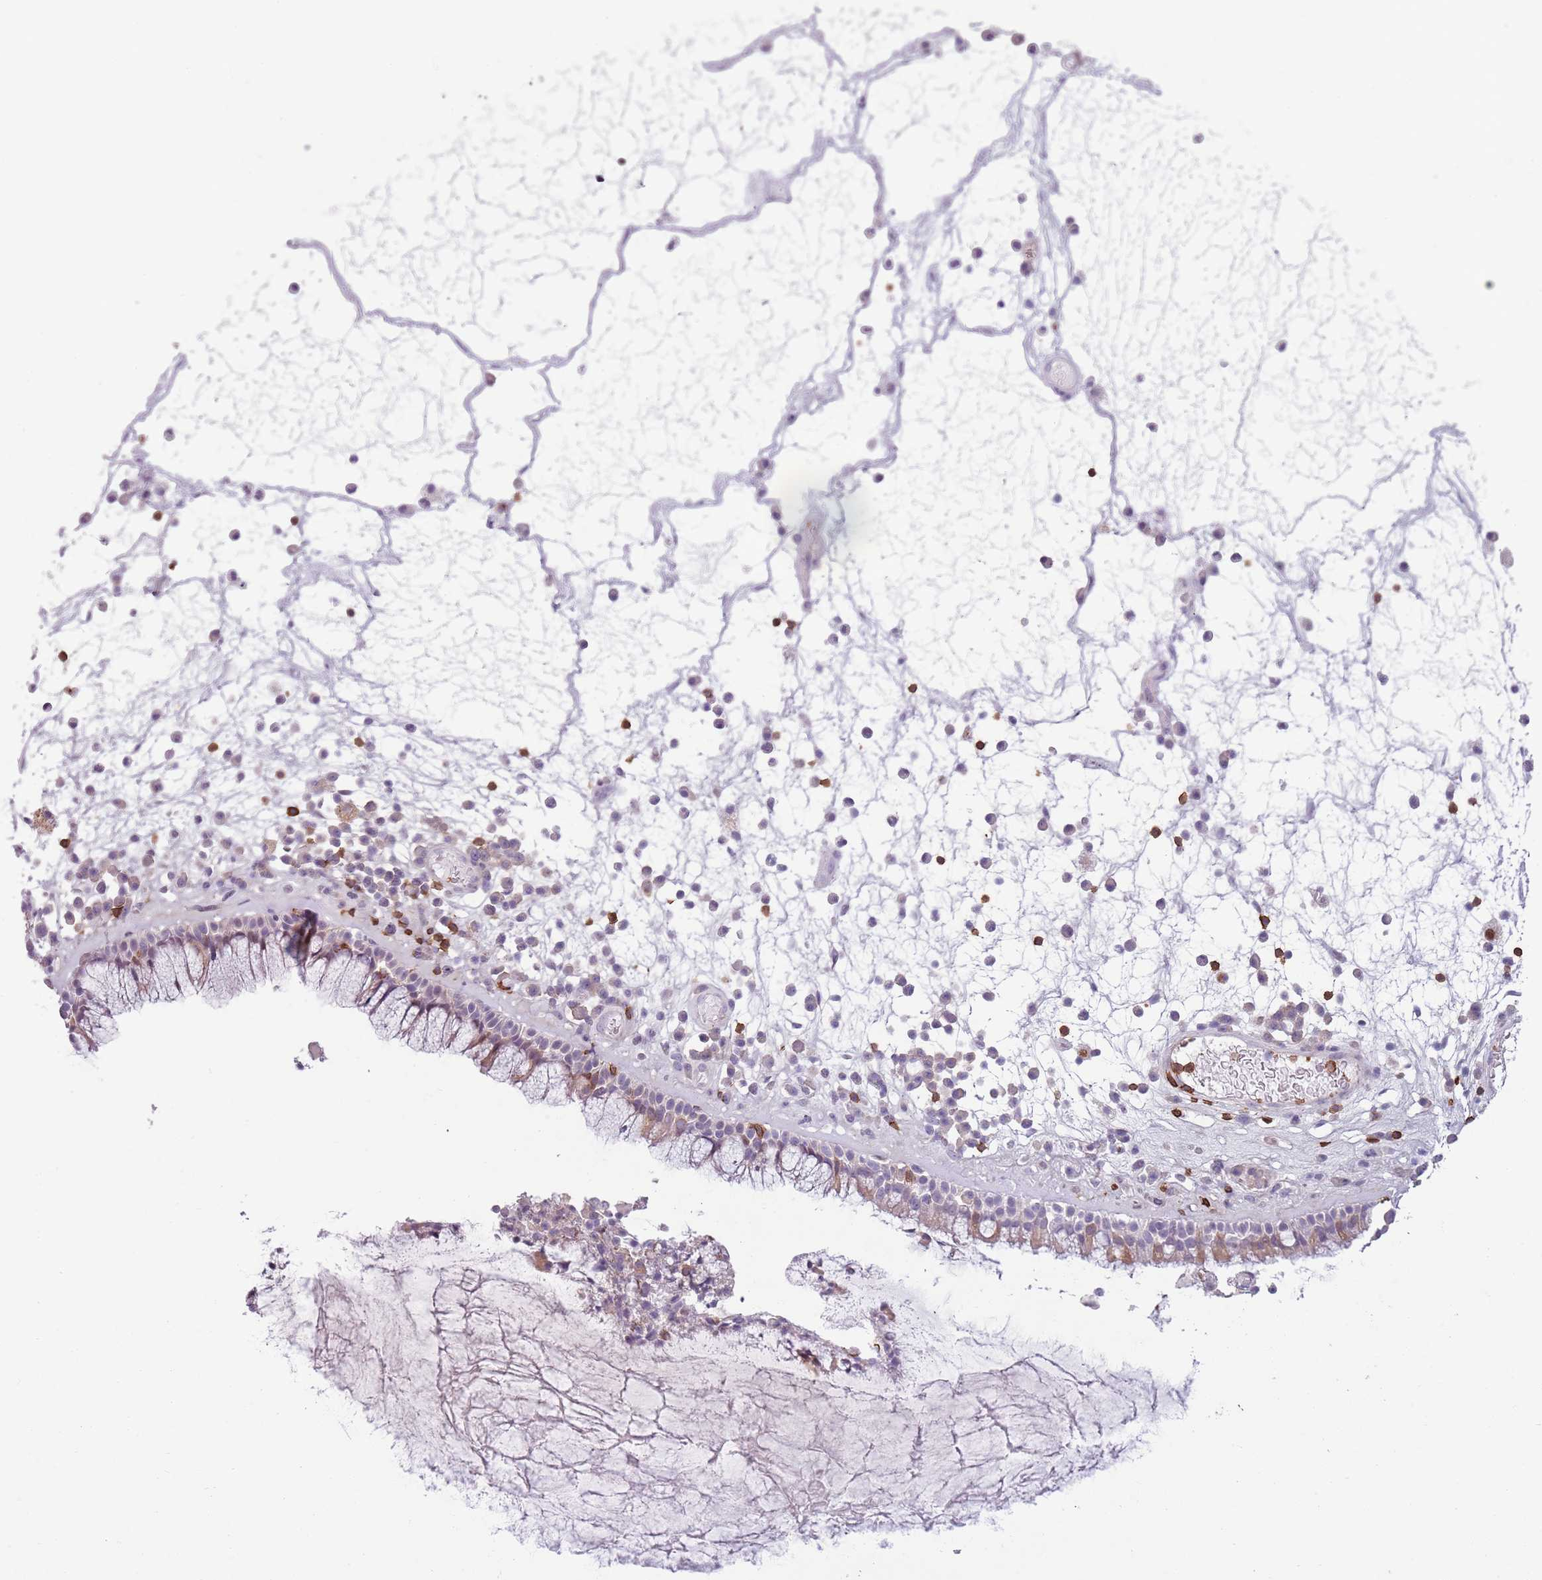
{"staining": {"intensity": "weak", "quantity": "25%-75%", "location": "cytoplasmic/membranous"}, "tissue": "nasopharynx", "cell_type": "Respiratory epithelial cells", "image_type": "normal", "snomed": [{"axis": "morphology", "description": "Normal tissue, NOS"}, {"axis": "morphology", "description": "Inflammation, NOS"}, {"axis": "topography", "description": "Nasopharynx"}], "caption": "About 25%-75% of respiratory epithelial cells in normal human nasopharynx display weak cytoplasmic/membranous protein staining as visualized by brown immunohistochemical staining.", "gene": "ZNF583", "patient": {"sex": "male", "age": 70}}